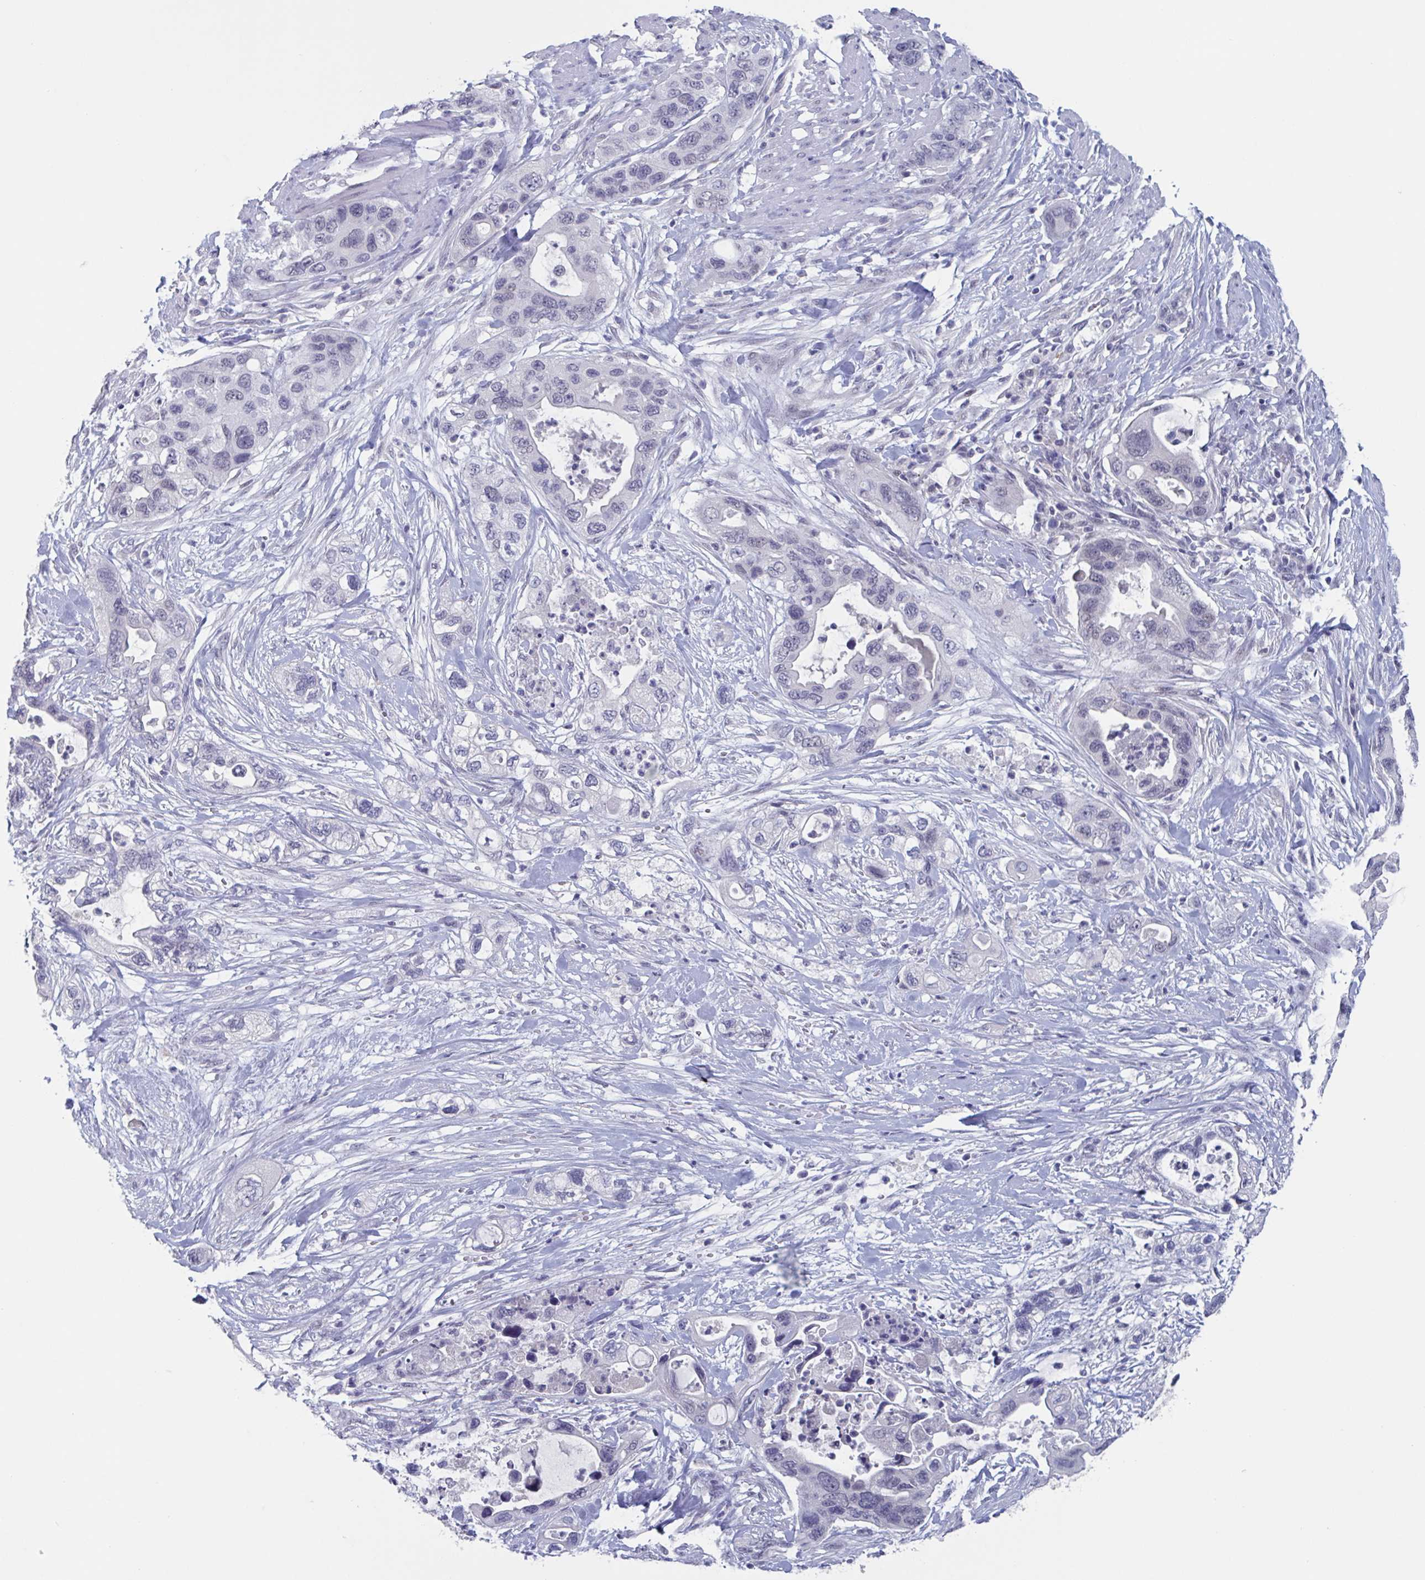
{"staining": {"intensity": "negative", "quantity": "none", "location": "none"}, "tissue": "pancreatic cancer", "cell_type": "Tumor cells", "image_type": "cancer", "snomed": [{"axis": "morphology", "description": "Adenocarcinoma, NOS"}, {"axis": "topography", "description": "Pancreas"}], "caption": "There is no significant expression in tumor cells of pancreatic cancer.", "gene": "KDM4D", "patient": {"sex": "female", "age": 71}}